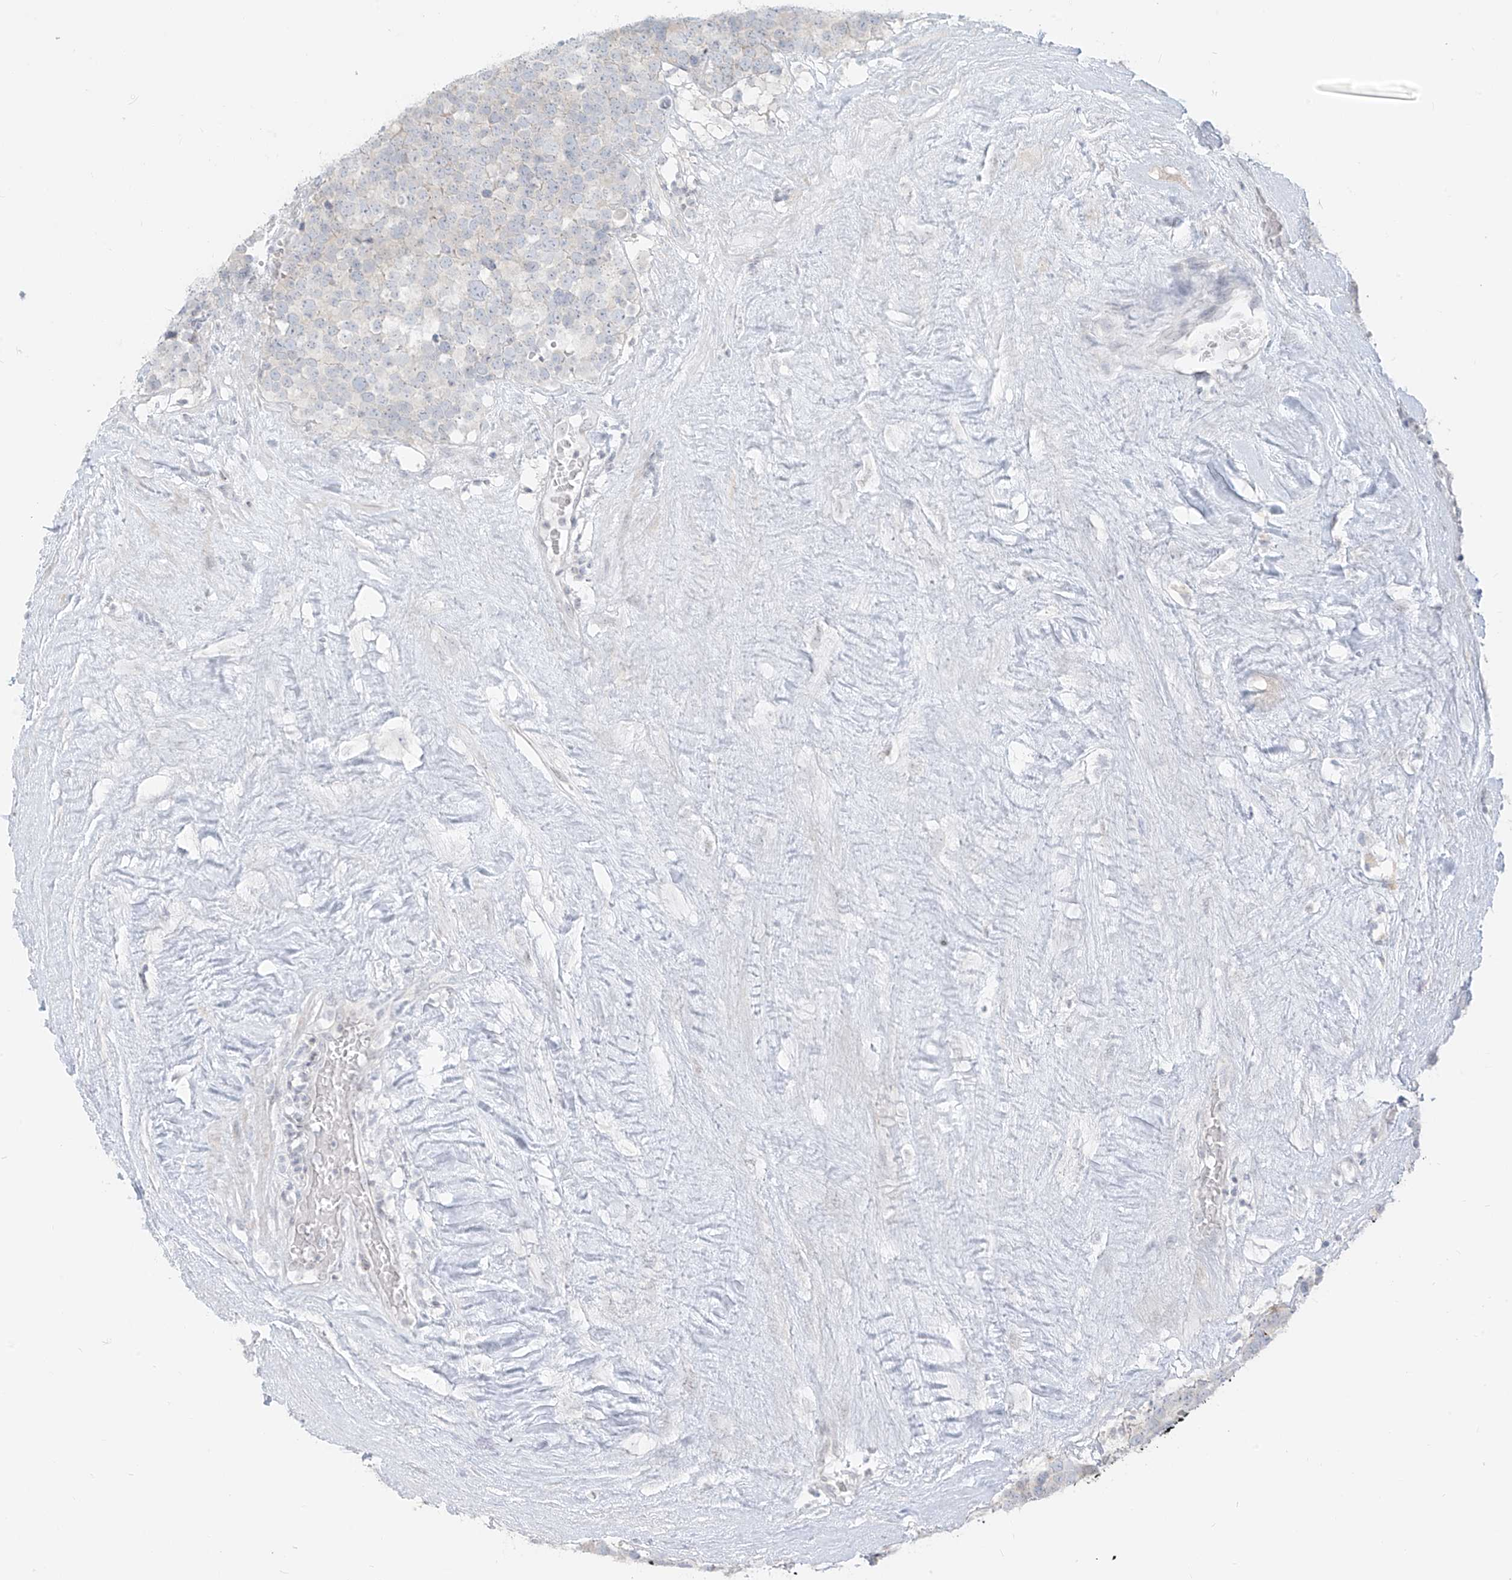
{"staining": {"intensity": "negative", "quantity": "none", "location": "none"}, "tissue": "testis cancer", "cell_type": "Tumor cells", "image_type": "cancer", "snomed": [{"axis": "morphology", "description": "Seminoma, NOS"}, {"axis": "topography", "description": "Testis"}], "caption": "This is a photomicrograph of immunohistochemistry (IHC) staining of testis seminoma, which shows no expression in tumor cells.", "gene": "OSBPL7", "patient": {"sex": "male", "age": 71}}